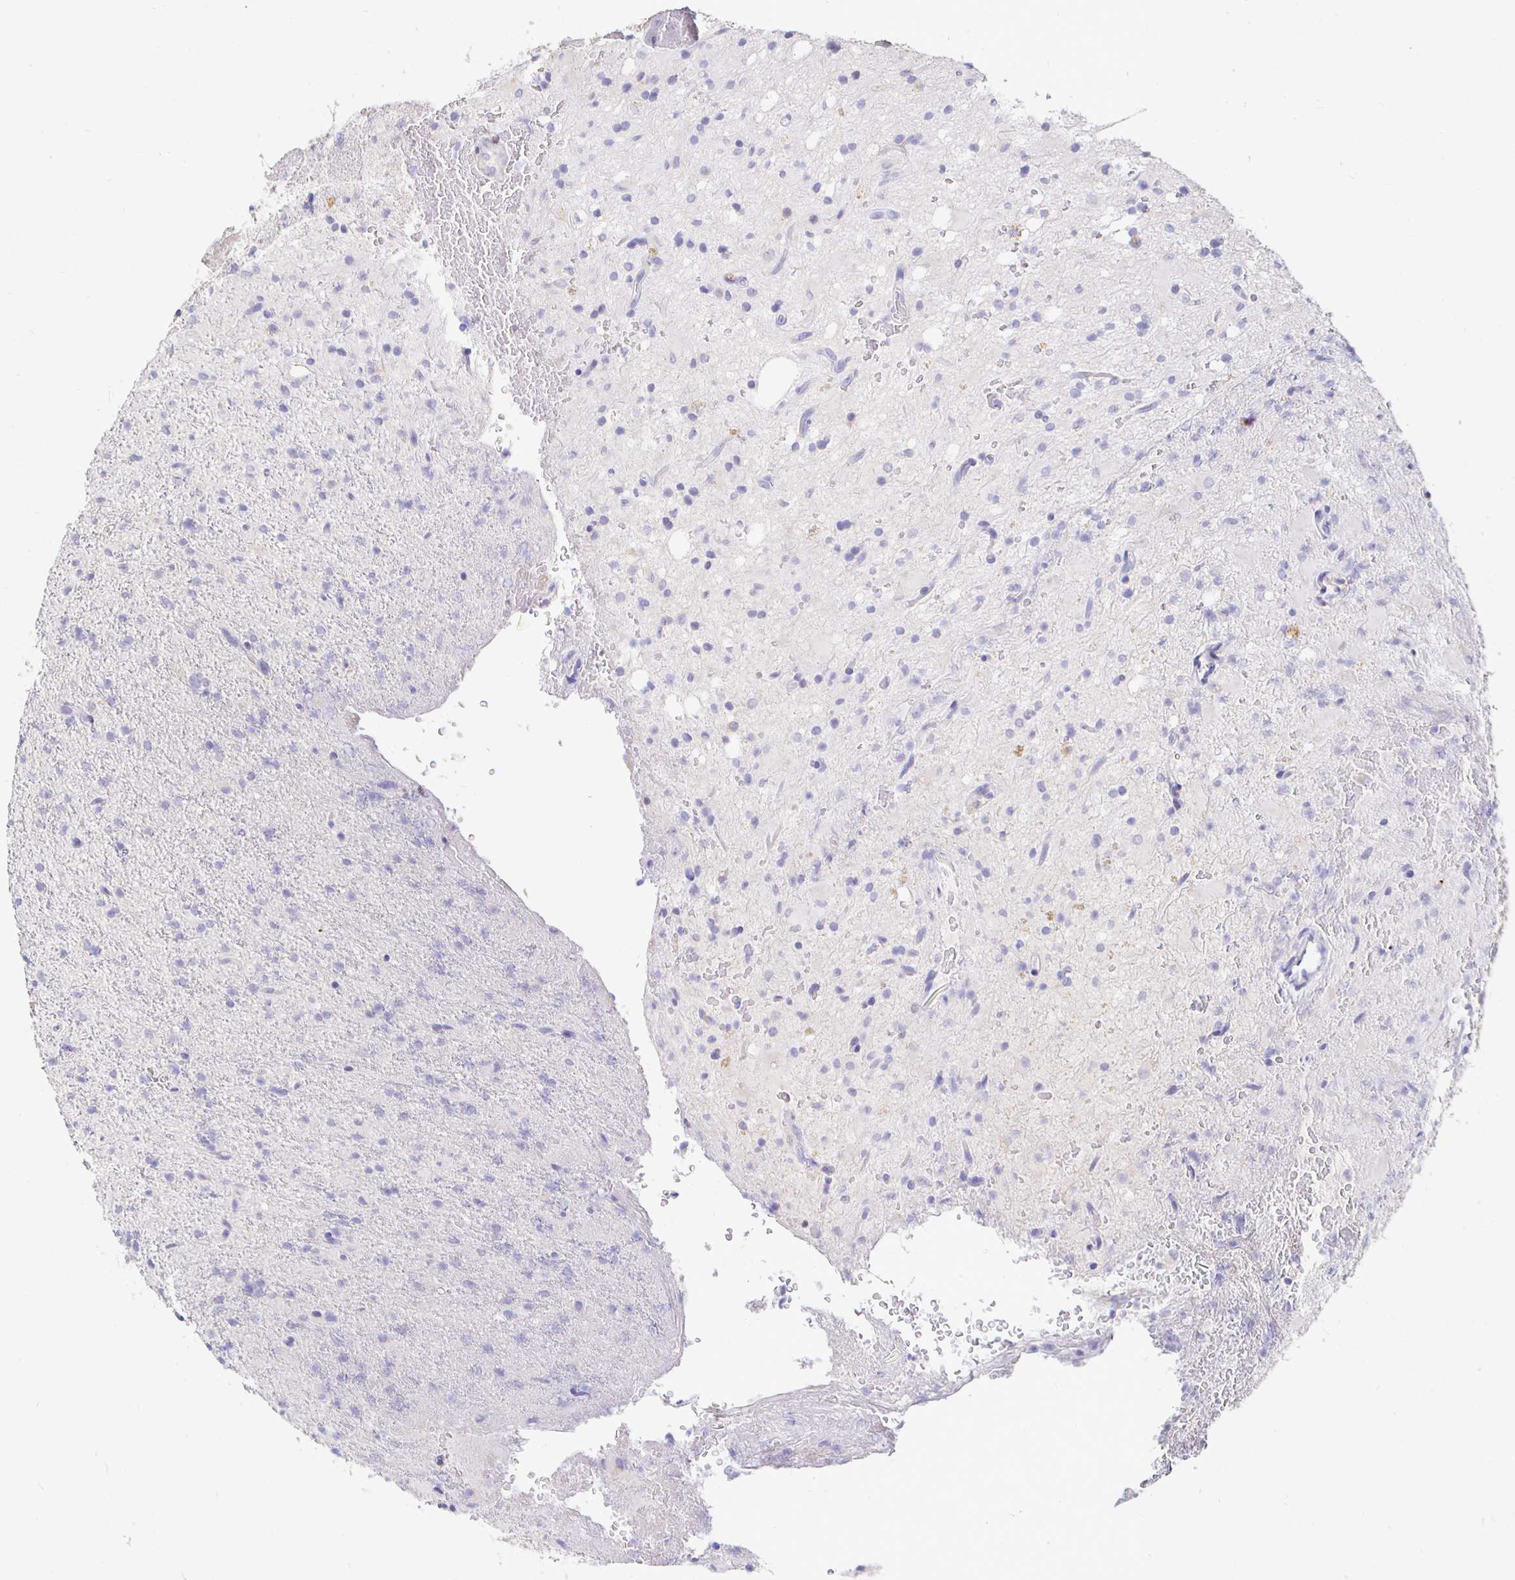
{"staining": {"intensity": "negative", "quantity": "none", "location": "none"}, "tissue": "glioma", "cell_type": "Tumor cells", "image_type": "cancer", "snomed": [{"axis": "morphology", "description": "Glioma, malignant, Low grade"}, {"axis": "topography", "description": "Brain"}], "caption": "This is an immunohistochemistry (IHC) histopathology image of human glioma. There is no positivity in tumor cells.", "gene": "CXCR3", "patient": {"sex": "female", "age": 33}}